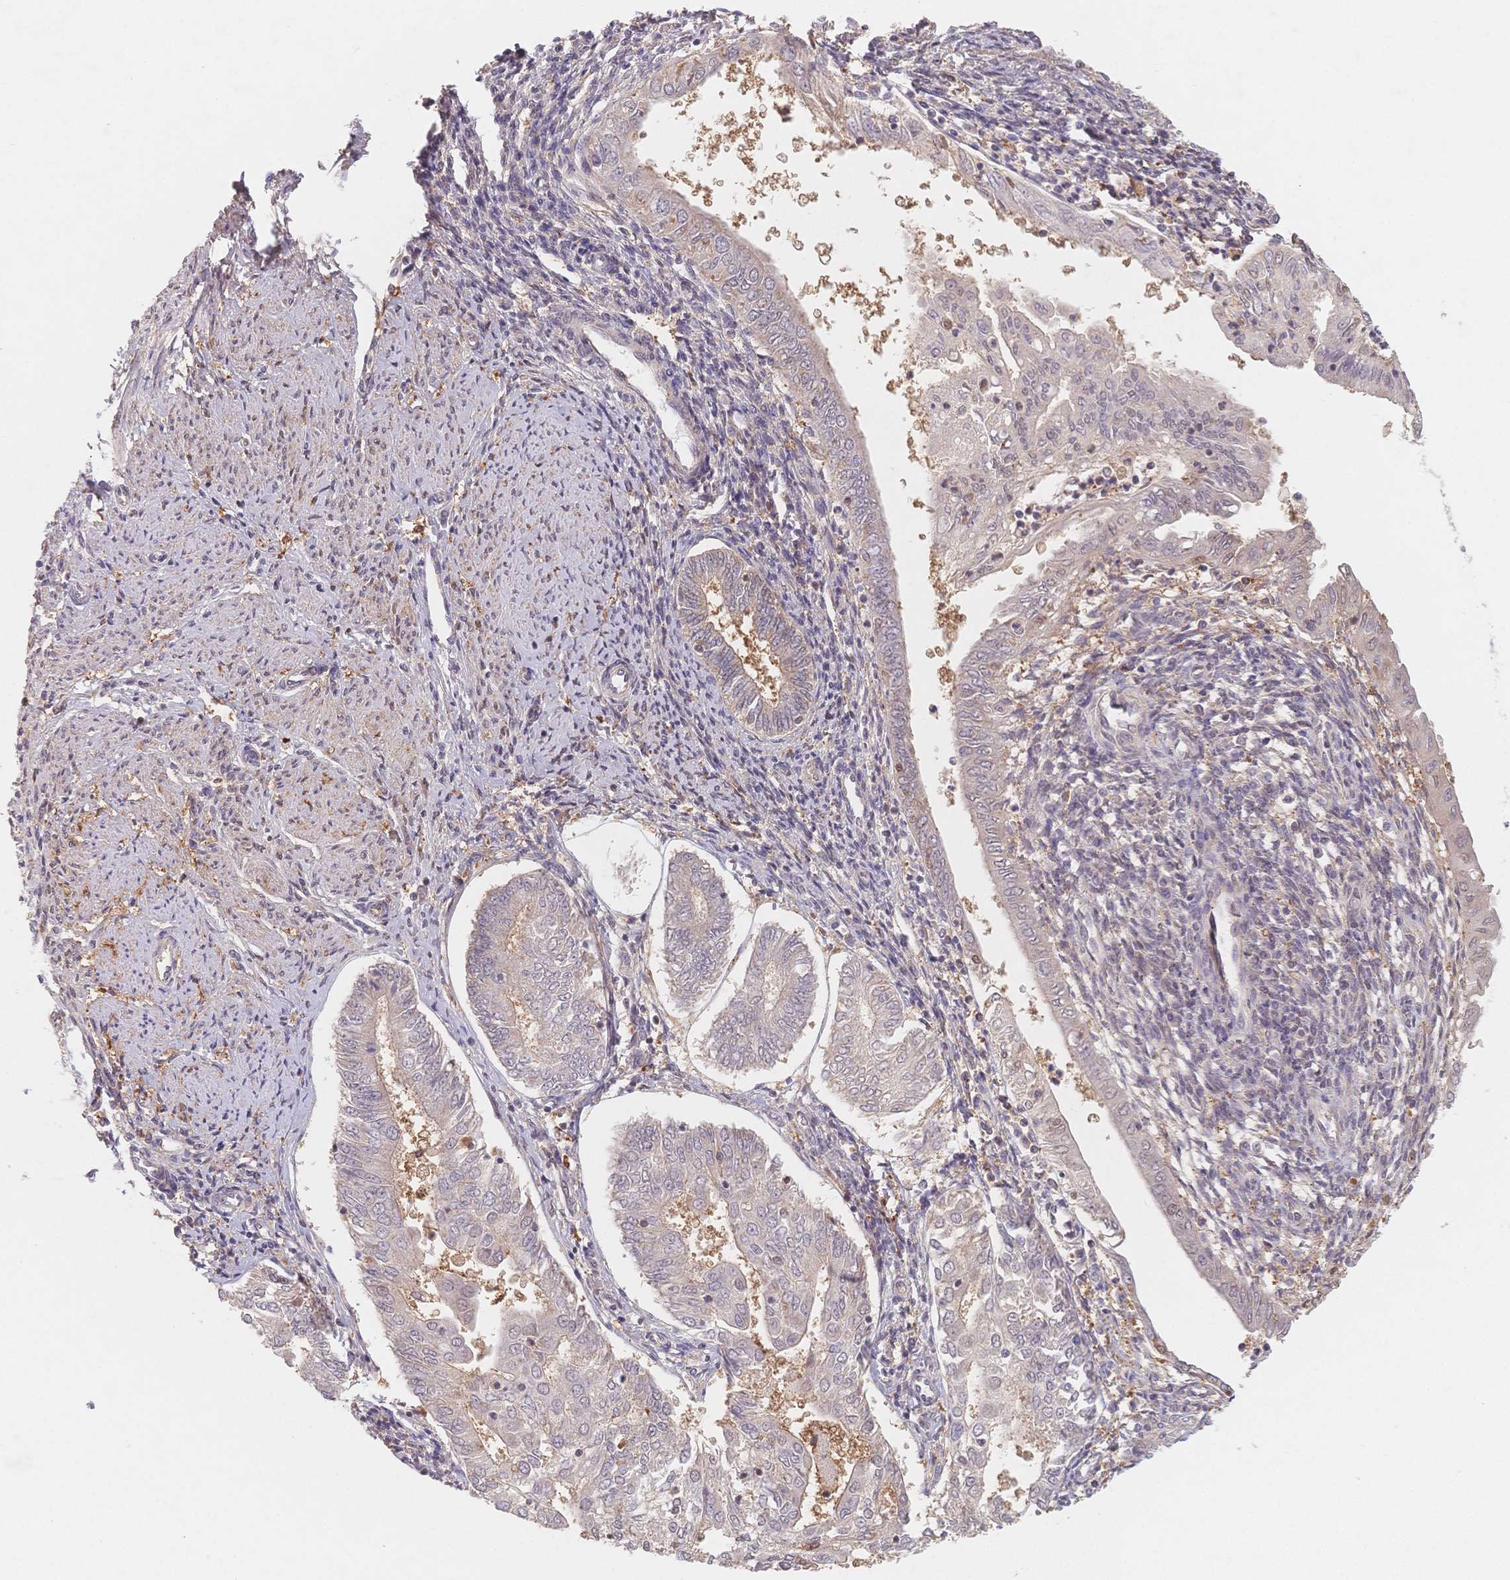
{"staining": {"intensity": "negative", "quantity": "none", "location": "none"}, "tissue": "endometrial cancer", "cell_type": "Tumor cells", "image_type": "cancer", "snomed": [{"axis": "morphology", "description": "Adenocarcinoma, NOS"}, {"axis": "topography", "description": "Endometrium"}], "caption": "The image exhibits no significant staining in tumor cells of endometrial adenocarcinoma.", "gene": "C12orf75", "patient": {"sex": "female", "age": 68}}